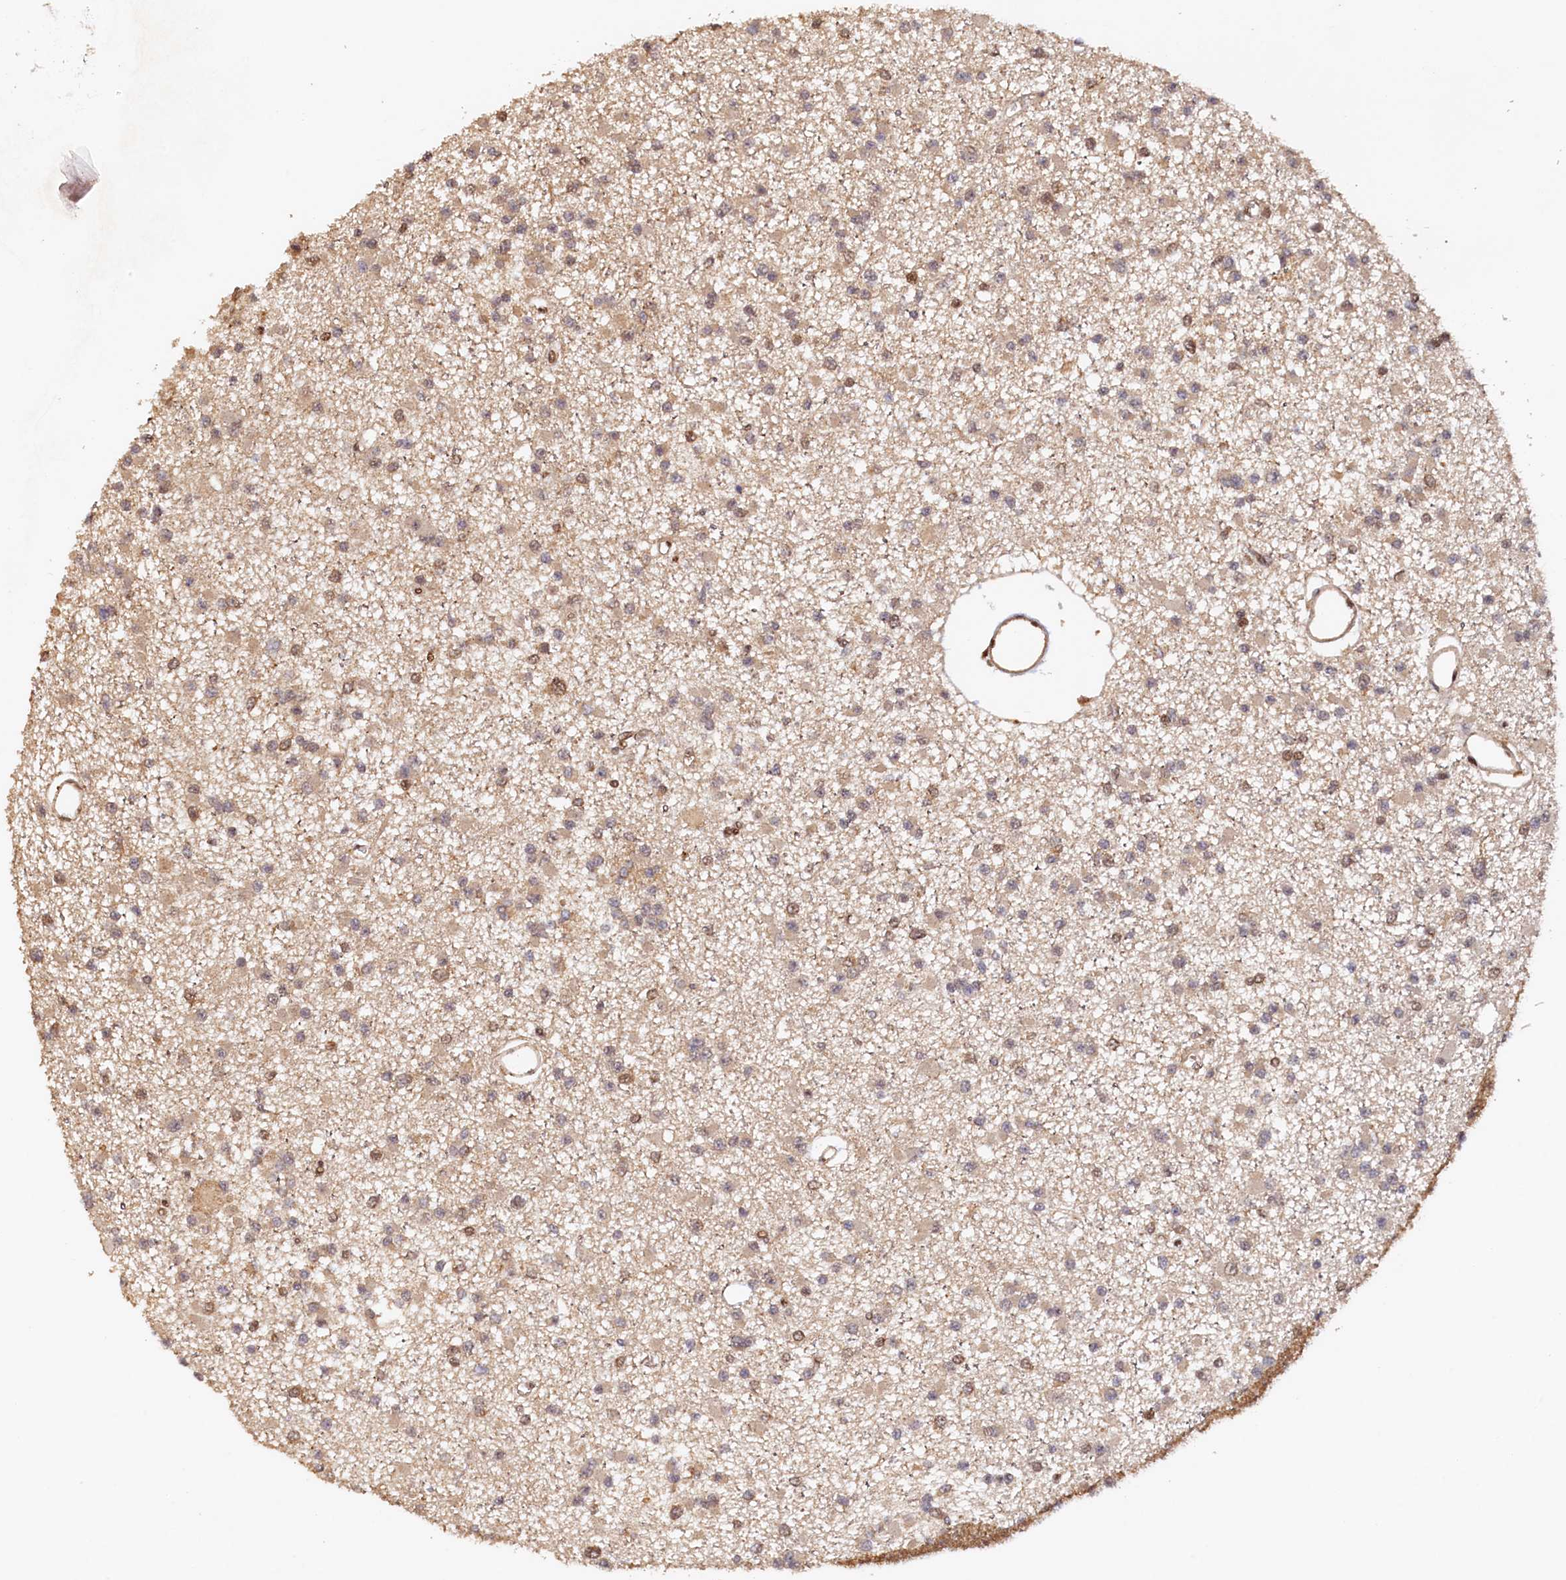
{"staining": {"intensity": "moderate", "quantity": "<25%", "location": "nuclear"}, "tissue": "glioma", "cell_type": "Tumor cells", "image_type": "cancer", "snomed": [{"axis": "morphology", "description": "Glioma, malignant, Low grade"}, {"axis": "topography", "description": "Brain"}], "caption": "This is an image of immunohistochemistry staining of malignant low-grade glioma, which shows moderate expression in the nuclear of tumor cells.", "gene": "UBL7", "patient": {"sex": "female", "age": 22}}